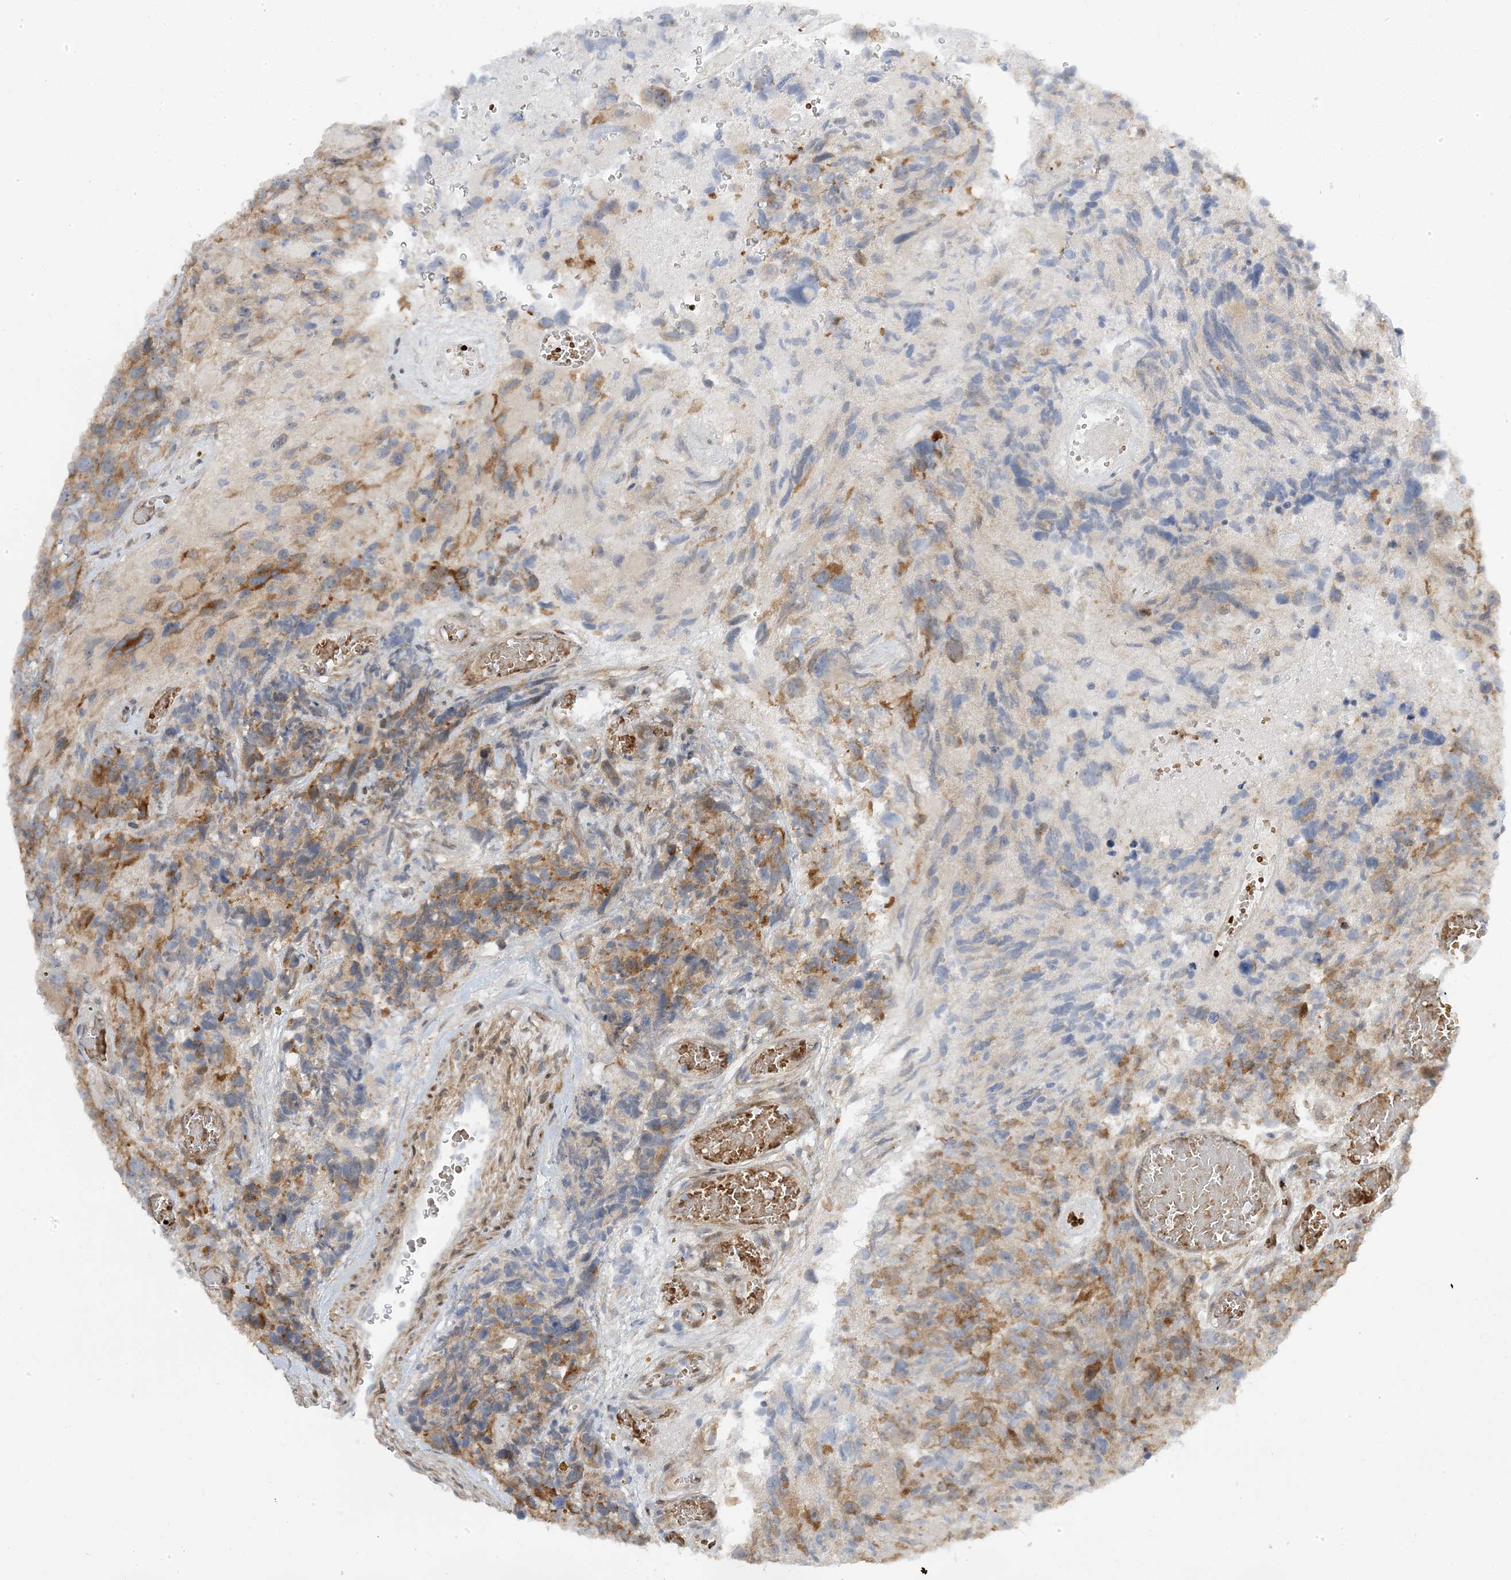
{"staining": {"intensity": "moderate", "quantity": "25%-75%", "location": "cytoplasmic/membranous"}, "tissue": "glioma", "cell_type": "Tumor cells", "image_type": "cancer", "snomed": [{"axis": "morphology", "description": "Glioma, malignant, High grade"}, {"axis": "topography", "description": "Brain"}], "caption": "Glioma stained with immunohistochemistry (IHC) shows moderate cytoplasmic/membranous positivity in approximately 25%-75% of tumor cells.", "gene": "MAP7D3", "patient": {"sex": "male", "age": 69}}